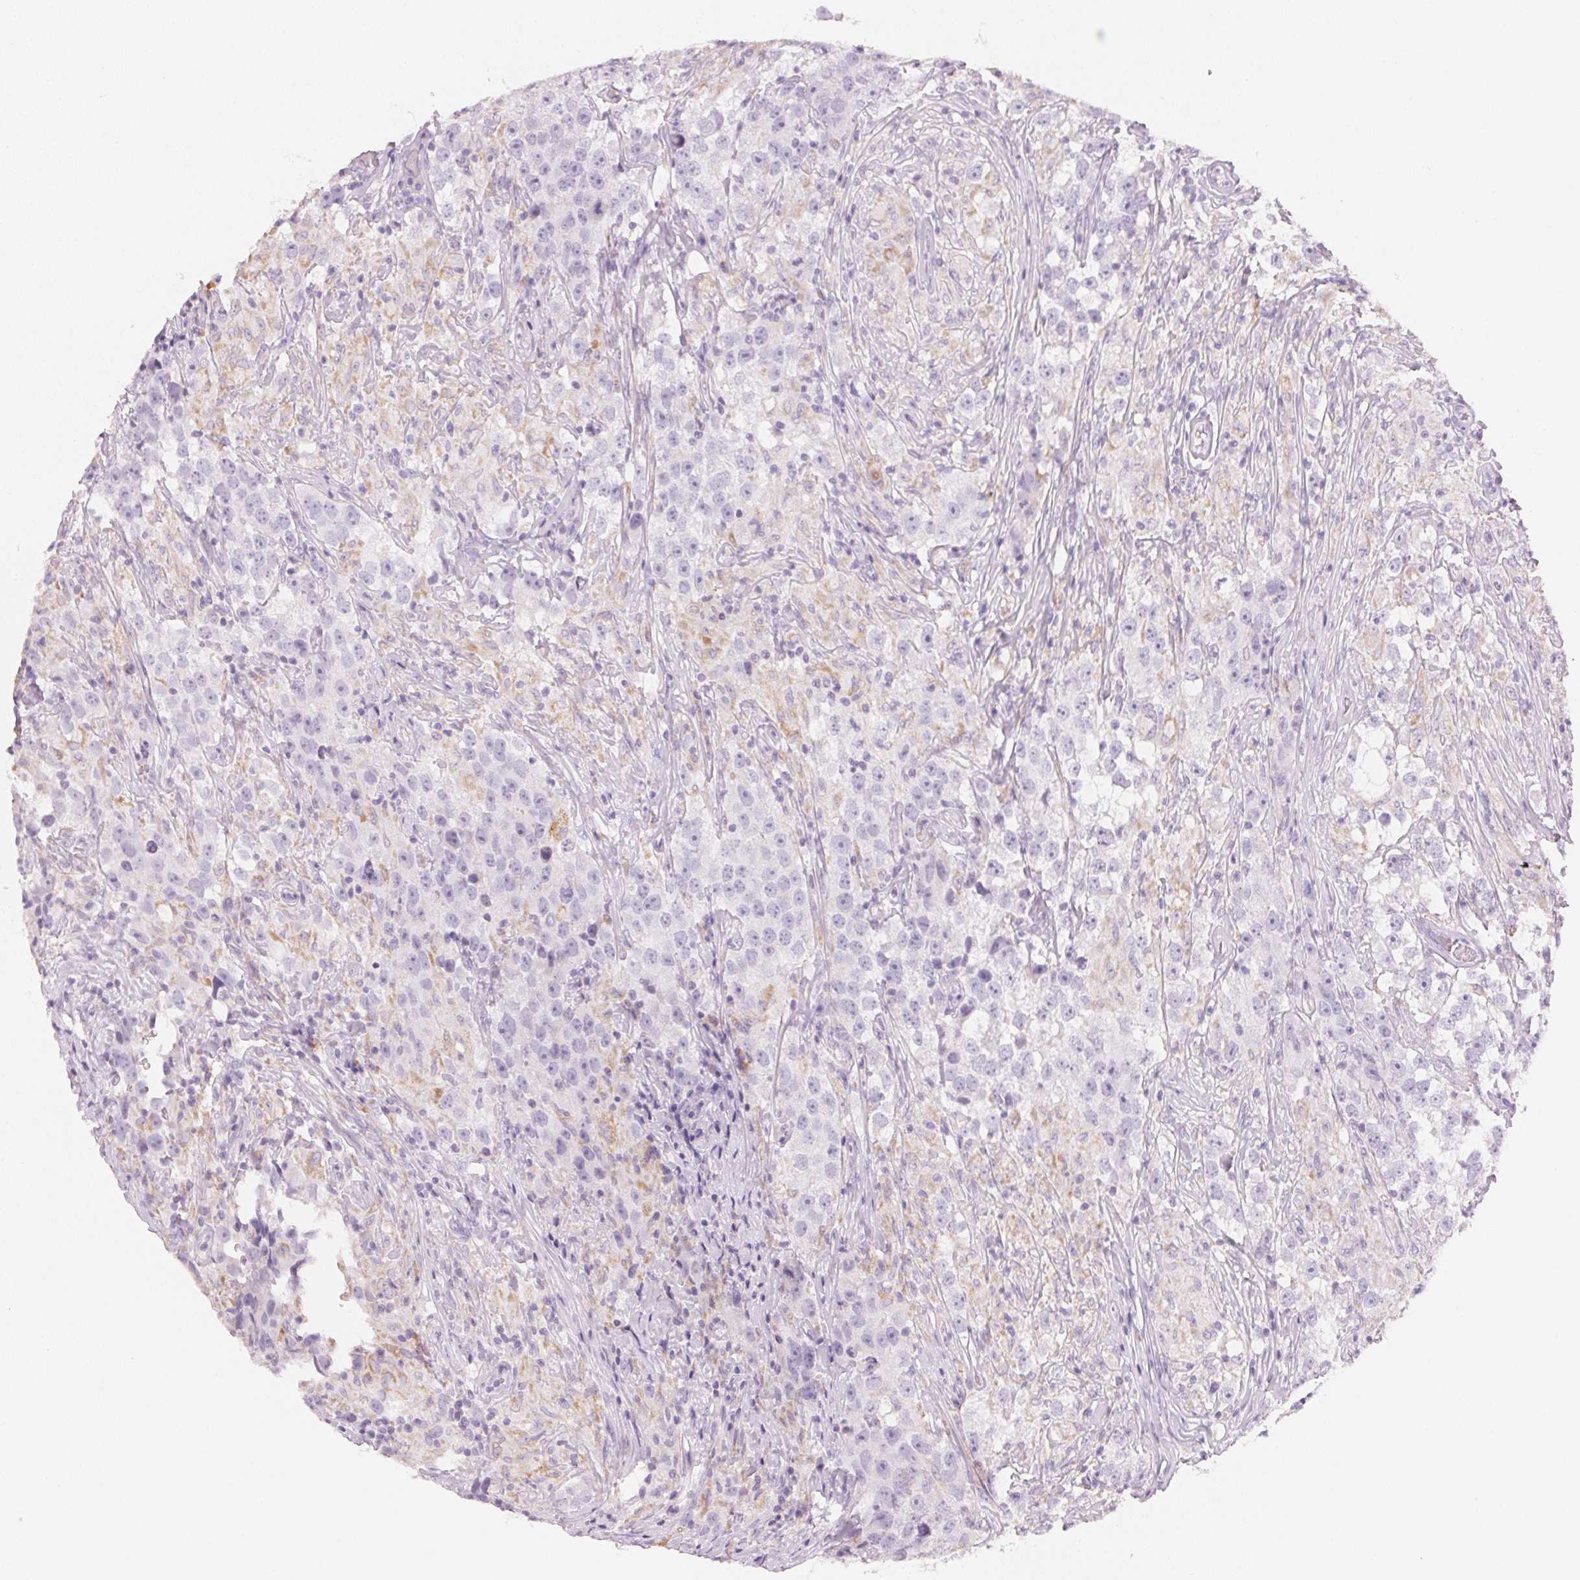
{"staining": {"intensity": "negative", "quantity": "none", "location": "none"}, "tissue": "testis cancer", "cell_type": "Tumor cells", "image_type": "cancer", "snomed": [{"axis": "morphology", "description": "Seminoma, NOS"}, {"axis": "topography", "description": "Testis"}], "caption": "Immunohistochemistry (IHC) micrograph of neoplastic tissue: human testis cancer stained with DAB (3,3'-diaminobenzidine) shows no significant protein positivity in tumor cells. Brightfield microscopy of immunohistochemistry (IHC) stained with DAB (3,3'-diaminobenzidine) (brown) and hematoxylin (blue), captured at high magnification.", "gene": "HOXB13", "patient": {"sex": "male", "age": 46}}